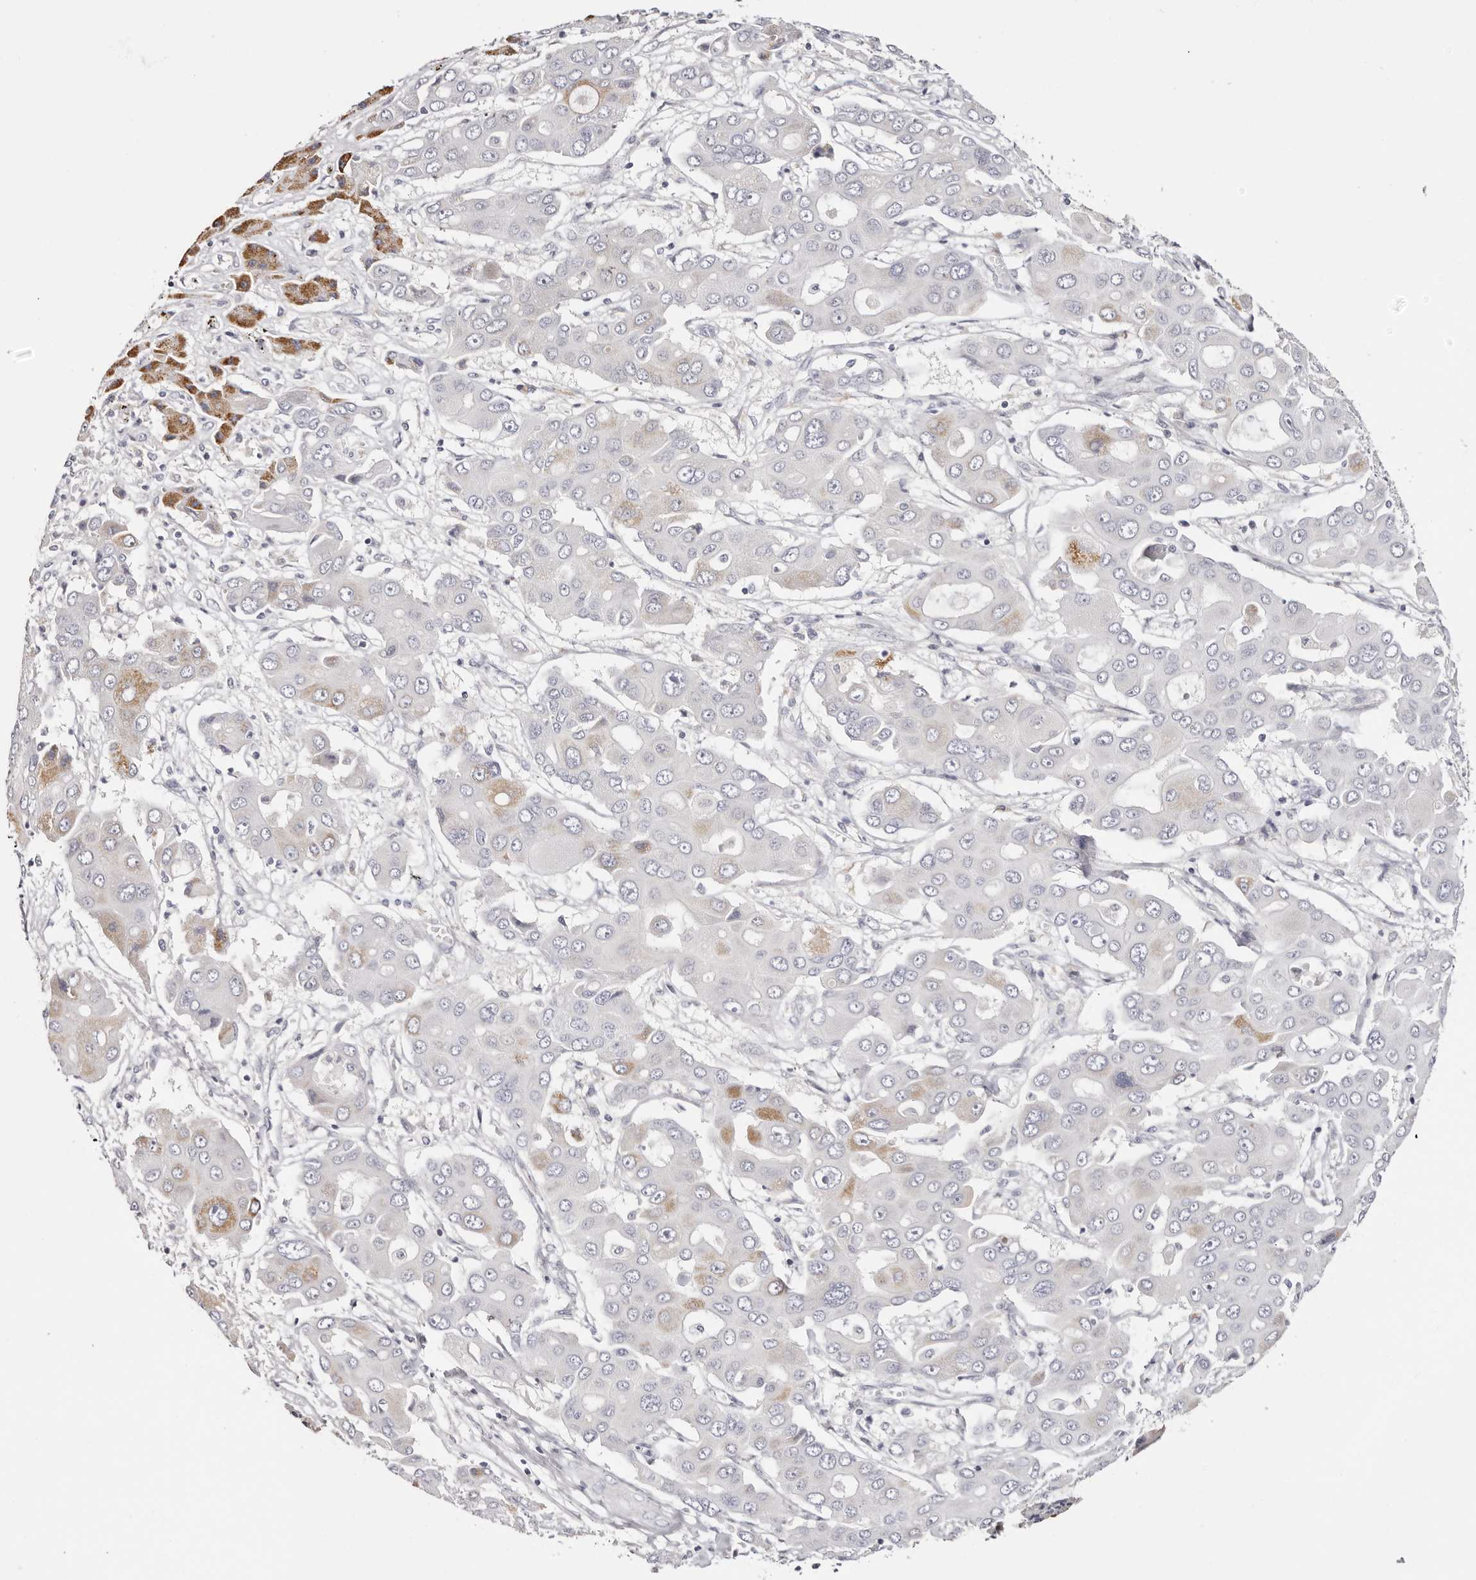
{"staining": {"intensity": "moderate", "quantity": "<25%", "location": "cytoplasmic/membranous"}, "tissue": "liver cancer", "cell_type": "Tumor cells", "image_type": "cancer", "snomed": [{"axis": "morphology", "description": "Cholangiocarcinoma"}, {"axis": "topography", "description": "Liver"}], "caption": "This is a micrograph of immunohistochemistry (IHC) staining of liver cholangiocarcinoma, which shows moderate staining in the cytoplasmic/membranous of tumor cells.", "gene": "ROM1", "patient": {"sex": "male", "age": 67}}